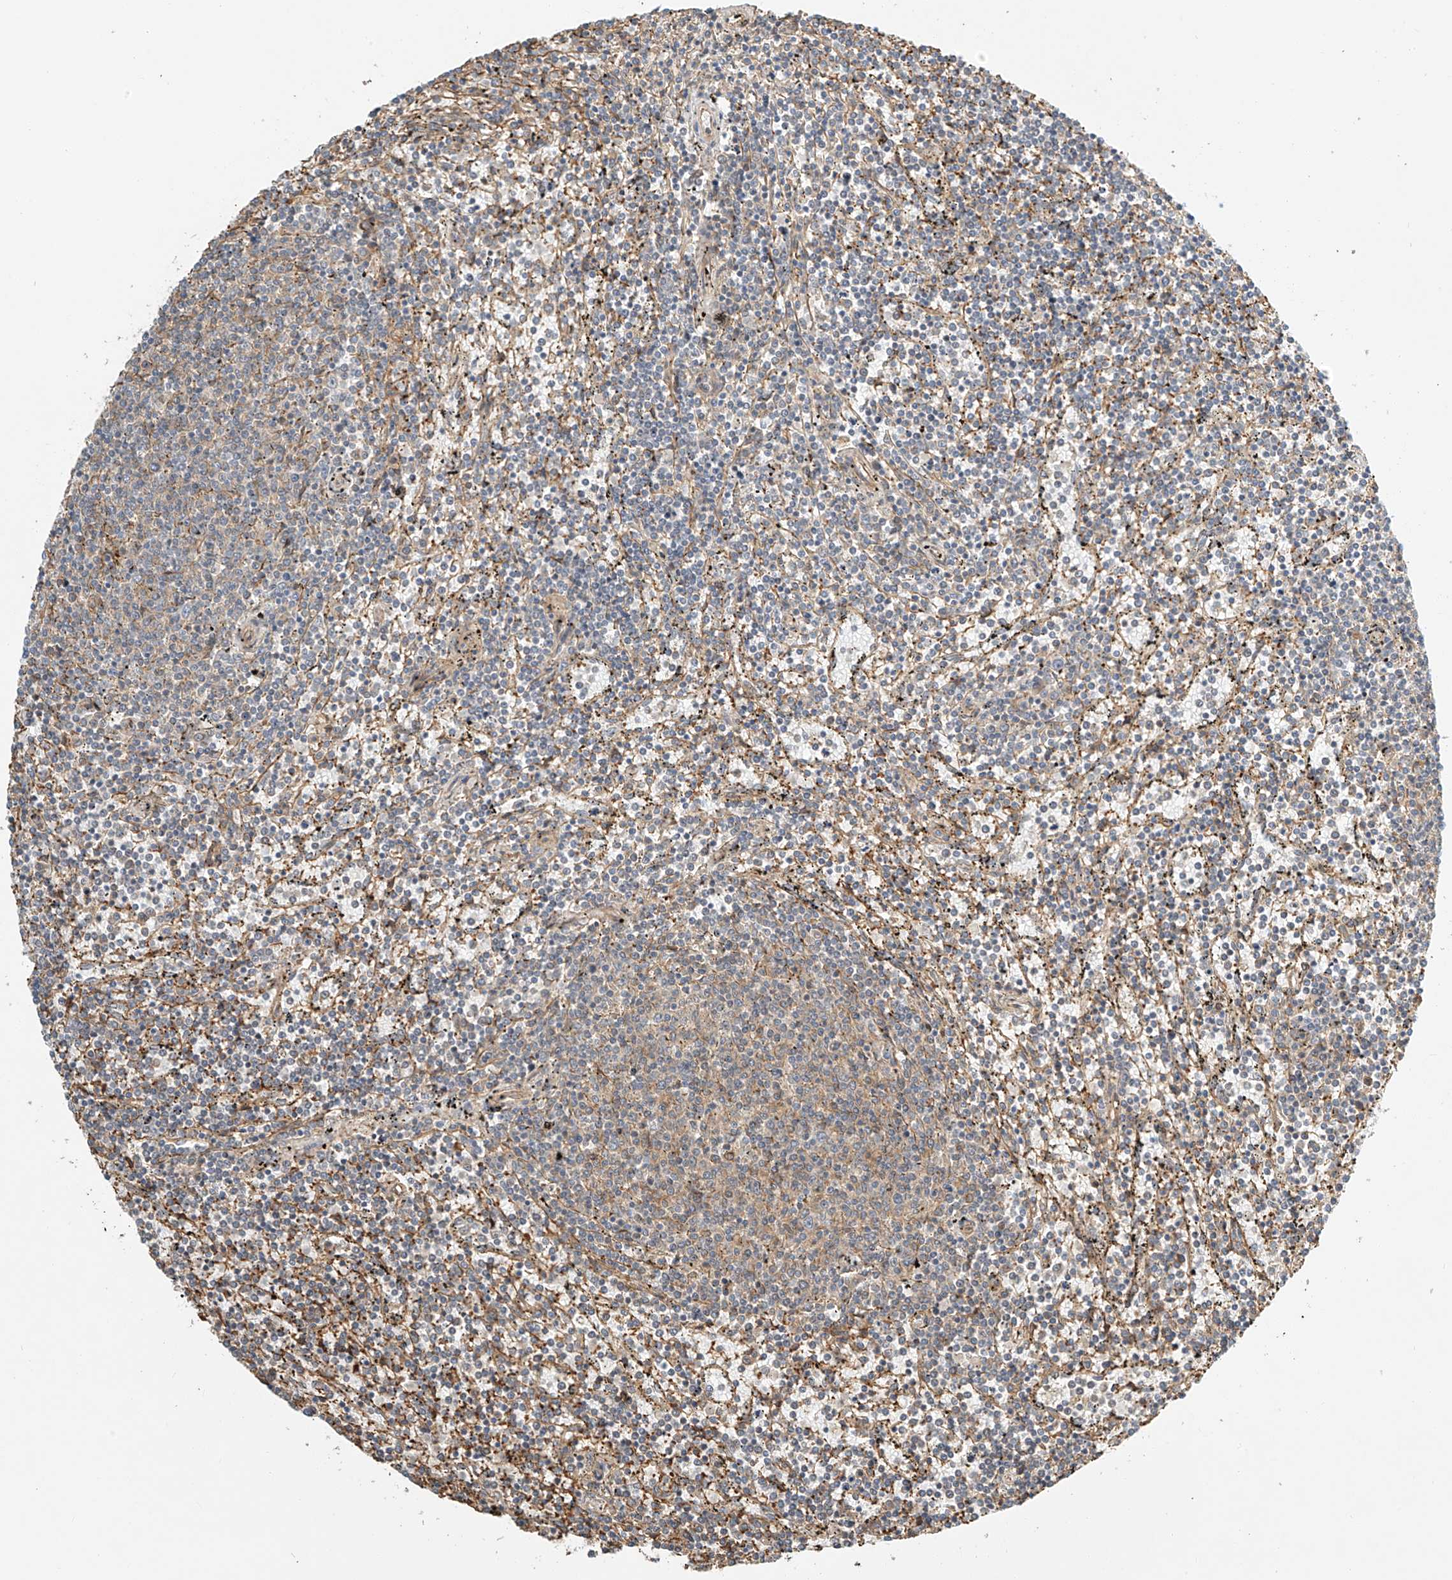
{"staining": {"intensity": "negative", "quantity": "none", "location": "none"}, "tissue": "lymphoma", "cell_type": "Tumor cells", "image_type": "cancer", "snomed": [{"axis": "morphology", "description": "Malignant lymphoma, non-Hodgkin's type, Low grade"}, {"axis": "topography", "description": "Spleen"}], "caption": "Tumor cells show no significant protein staining in low-grade malignant lymphoma, non-Hodgkin's type.", "gene": "CSMD3", "patient": {"sex": "female", "age": 50}}